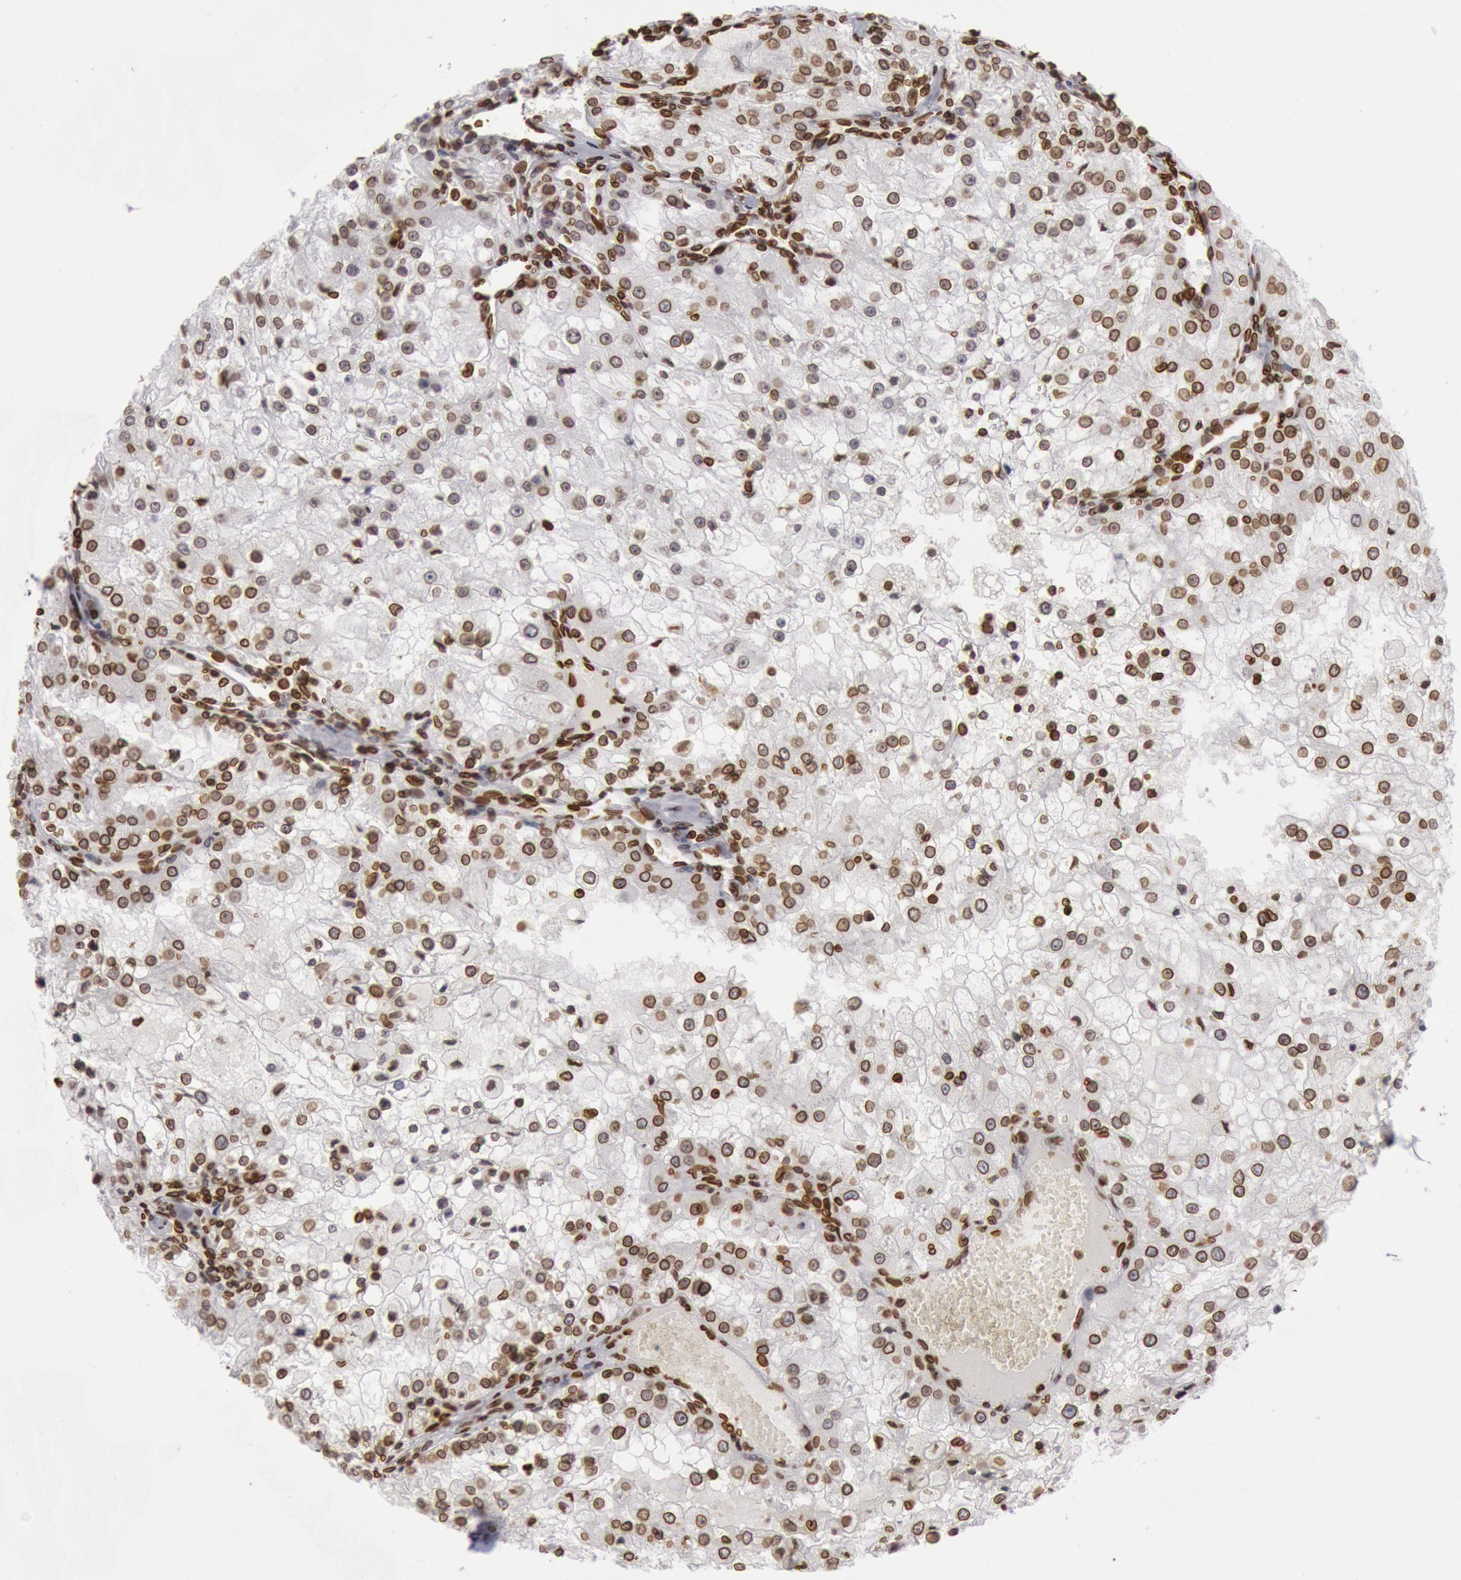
{"staining": {"intensity": "moderate", "quantity": ">75%", "location": "cytoplasmic/membranous,nuclear"}, "tissue": "renal cancer", "cell_type": "Tumor cells", "image_type": "cancer", "snomed": [{"axis": "morphology", "description": "Adenocarcinoma, NOS"}, {"axis": "topography", "description": "Kidney"}], "caption": "This is a micrograph of immunohistochemistry staining of adenocarcinoma (renal), which shows moderate staining in the cytoplasmic/membranous and nuclear of tumor cells.", "gene": "SUN2", "patient": {"sex": "female", "age": 74}}